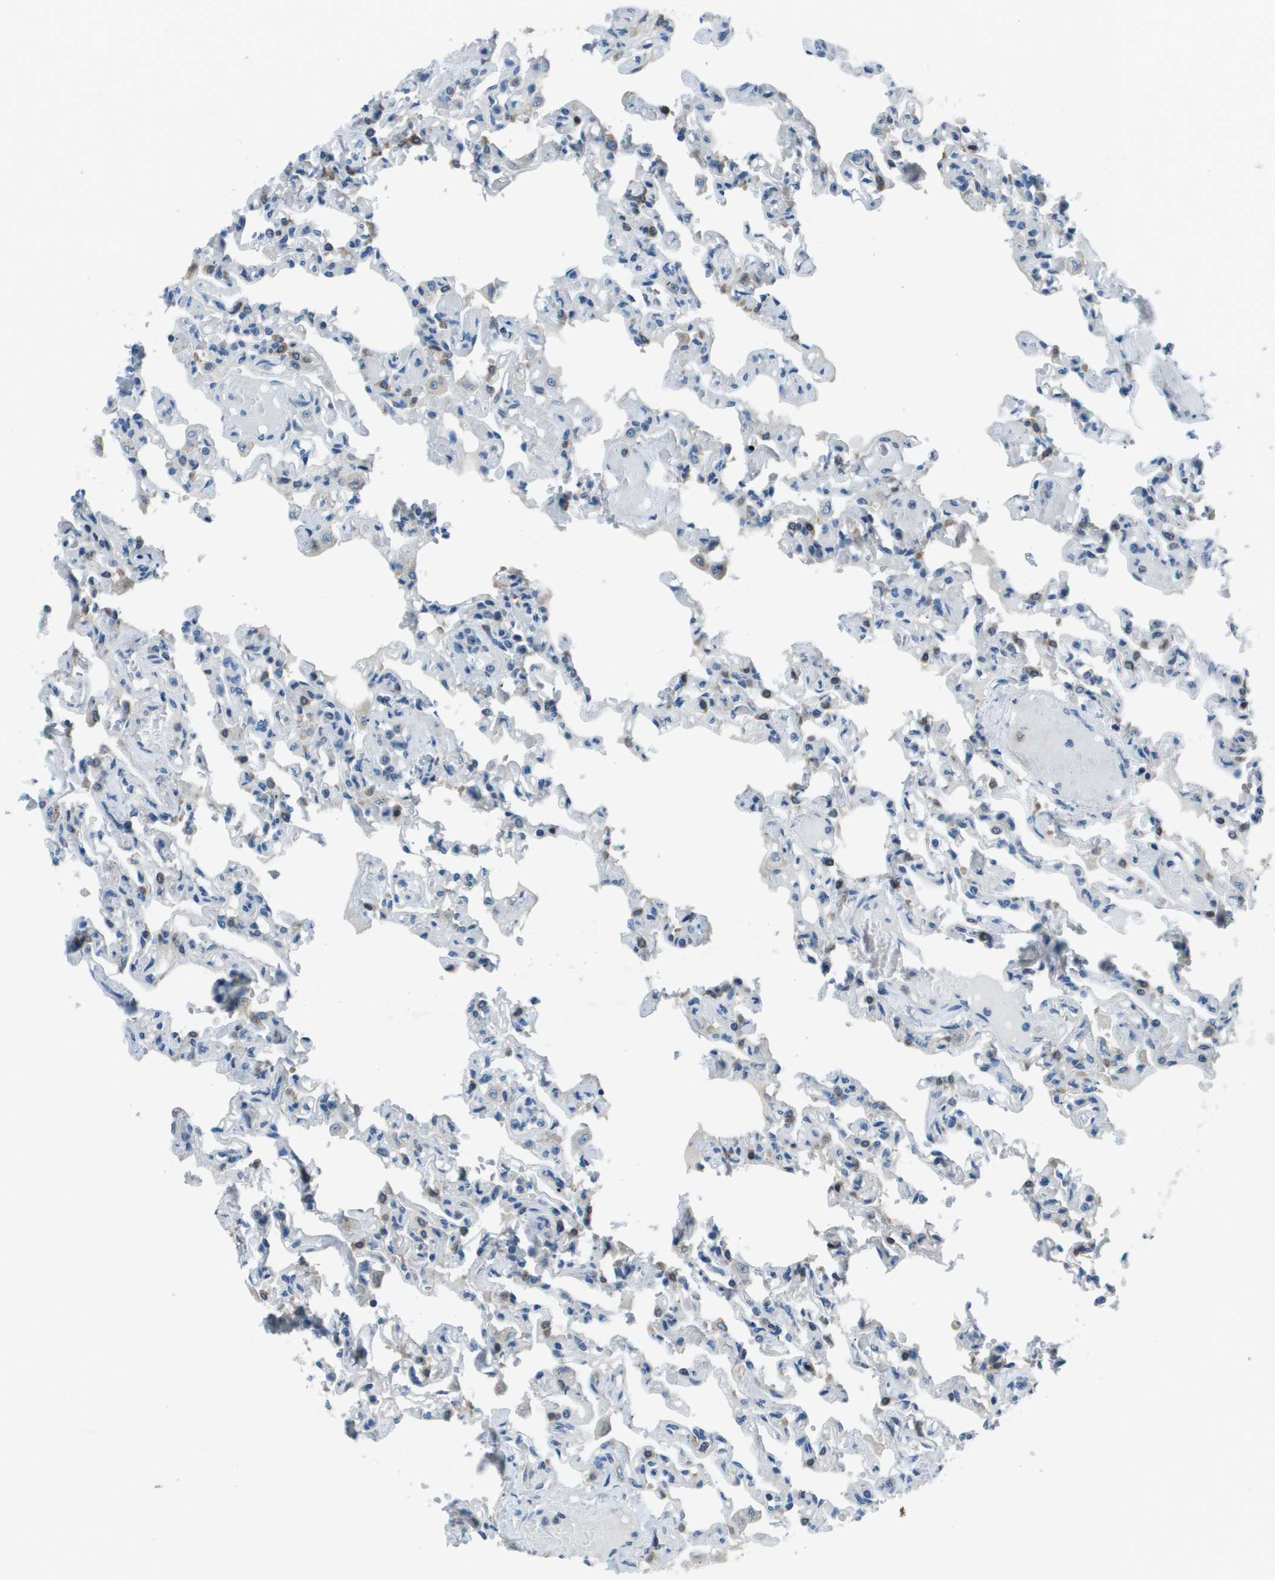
{"staining": {"intensity": "moderate", "quantity": "<25%", "location": "cytoplasmic/membranous"}, "tissue": "lung", "cell_type": "Alveolar cells", "image_type": "normal", "snomed": [{"axis": "morphology", "description": "Normal tissue, NOS"}, {"axis": "topography", "description": "Lung"}], "caption": "A histopathology image showing moderate cytoplasmic/membranous positivity in approximately <25% of alveolar cells in benign lung, as visualized by brown immunohistochemical staining.", "gene": "ARFGAP2", "patient": {"sex": "male", "age": 21}}